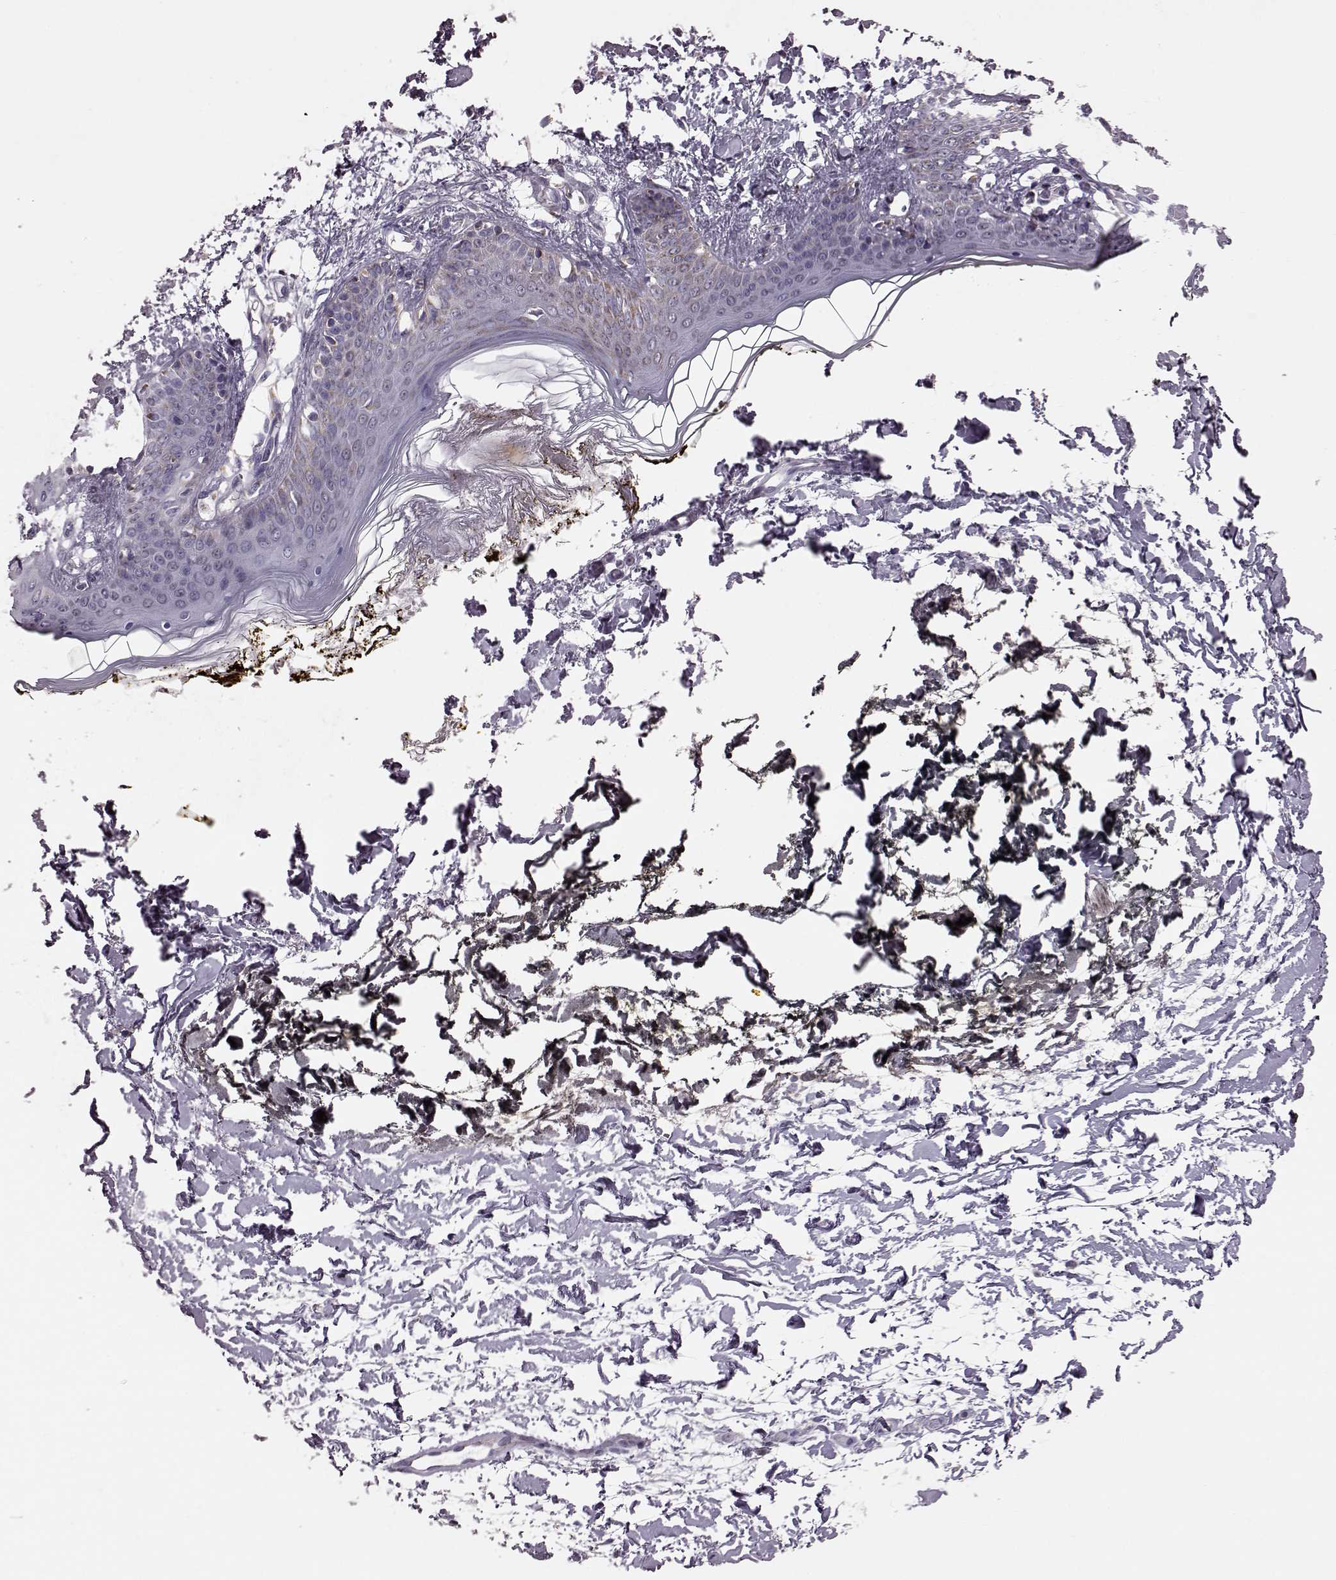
{"staining": {"intensity": "negative", "quantity": "none", "location": "none"}, "tissue": "skin", "cell_type": "Fibroblasts", "image_type": "normal", "snomed": [{"axis": "morphology", "description": "Normal tissue, NOS"}, {"axis": "topography", "description": "Skin"}], "caption": "An IHC micrograph of normal skin is shown. There is no staining in fibroblasts of skin.", "gene": "ATP5MF", "patient": {"sex": "female", "age": 34}}